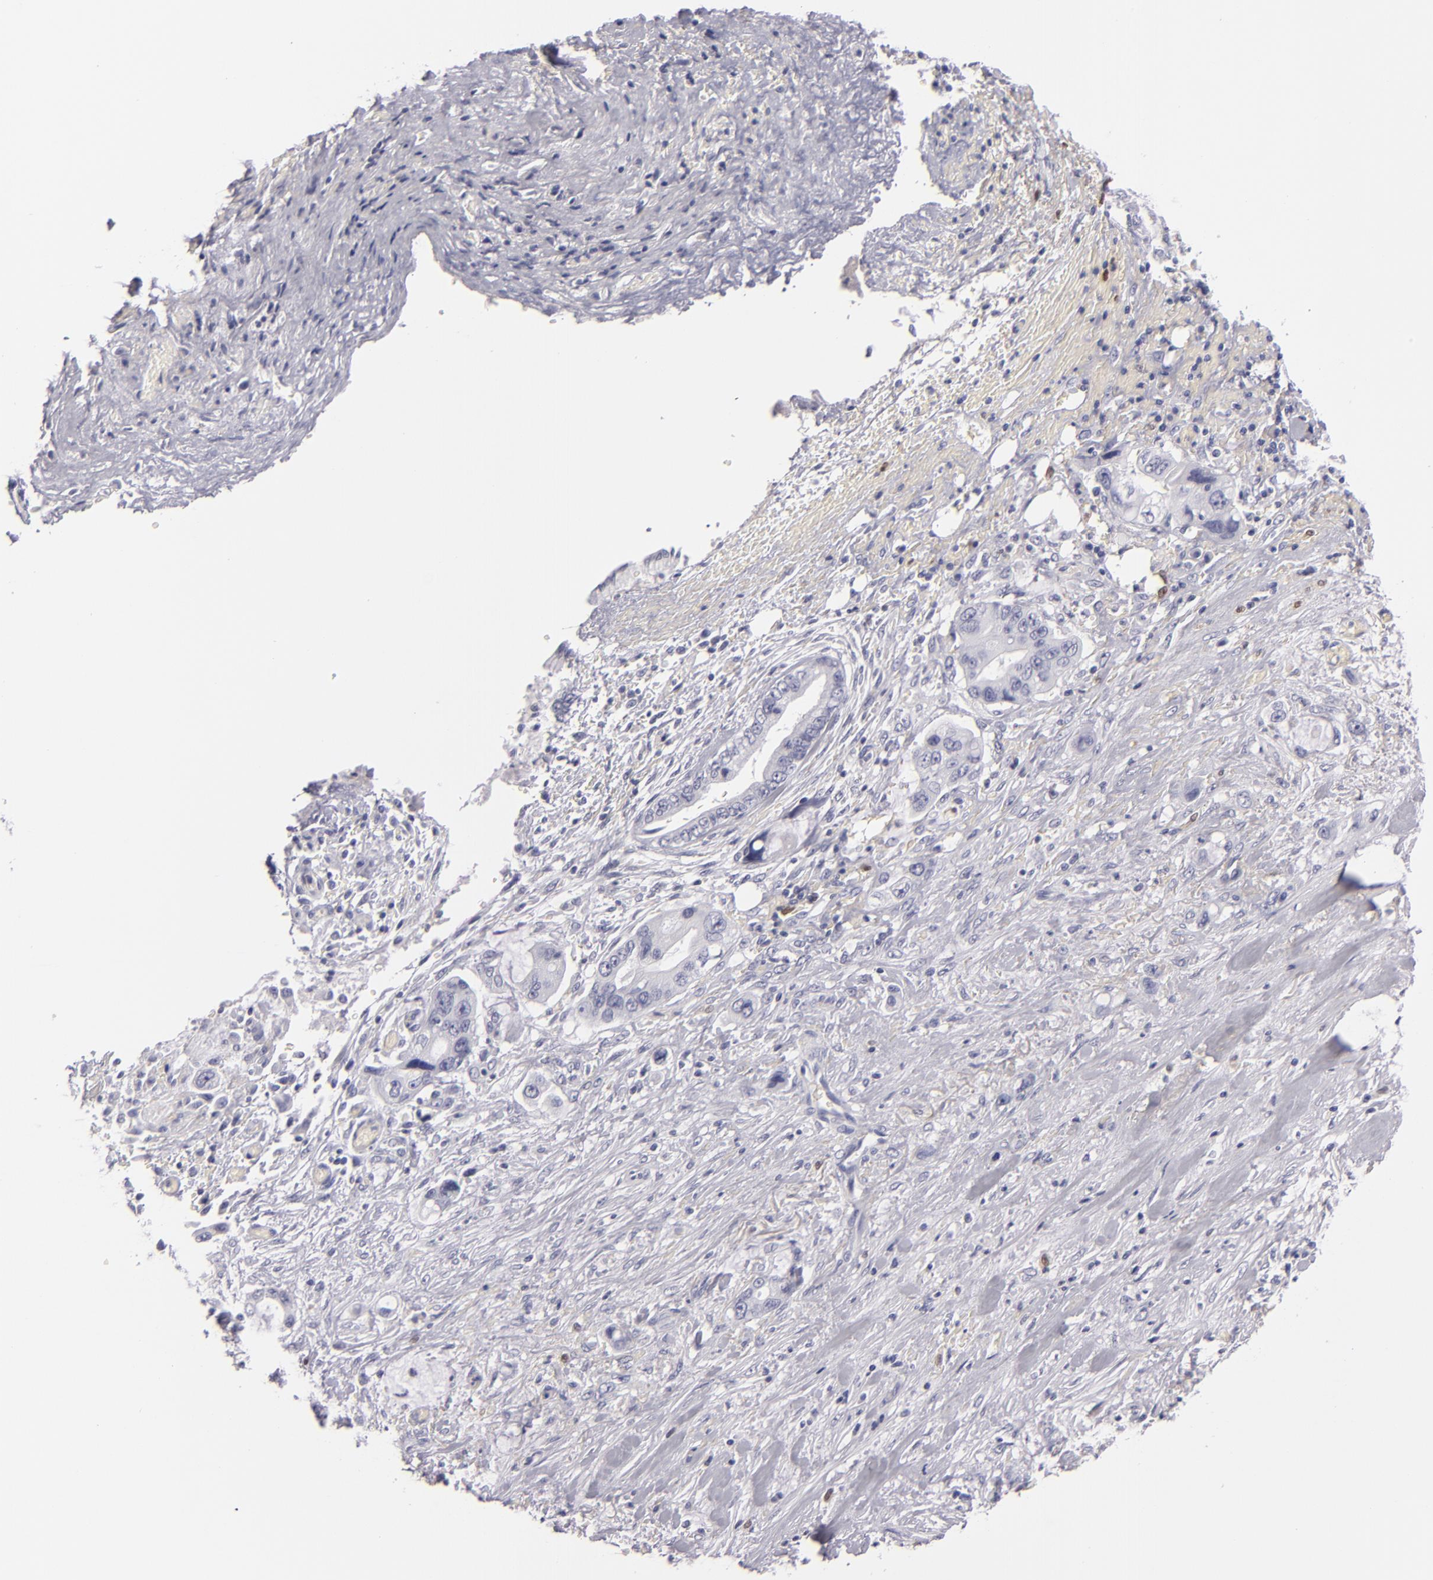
{"staining": {"intensity": "negative", "quantity": "none", "location": "none"}, "tissue": "pancreatic cancer", "cell_type": "Tumor cells", "image_type": "cancer", "snomed": [{"axis": "morphology", "description": "Adenocarcinoma, NOS"}, {"axis": "topography", "description": "Pancreas"}, {"axis": "topography", "description": "Stomach, upper"}], "caption": "Tumor cells show no significant expression in pancreatic cancer (adenocarcinoma). Brightfield microscopy of immunohistochemistry stained with DAB (brown) and hematoxylin (blue), captured at high magnification.", "gene": "F13A1", "patient": {"sex": "male", "age": 77}}